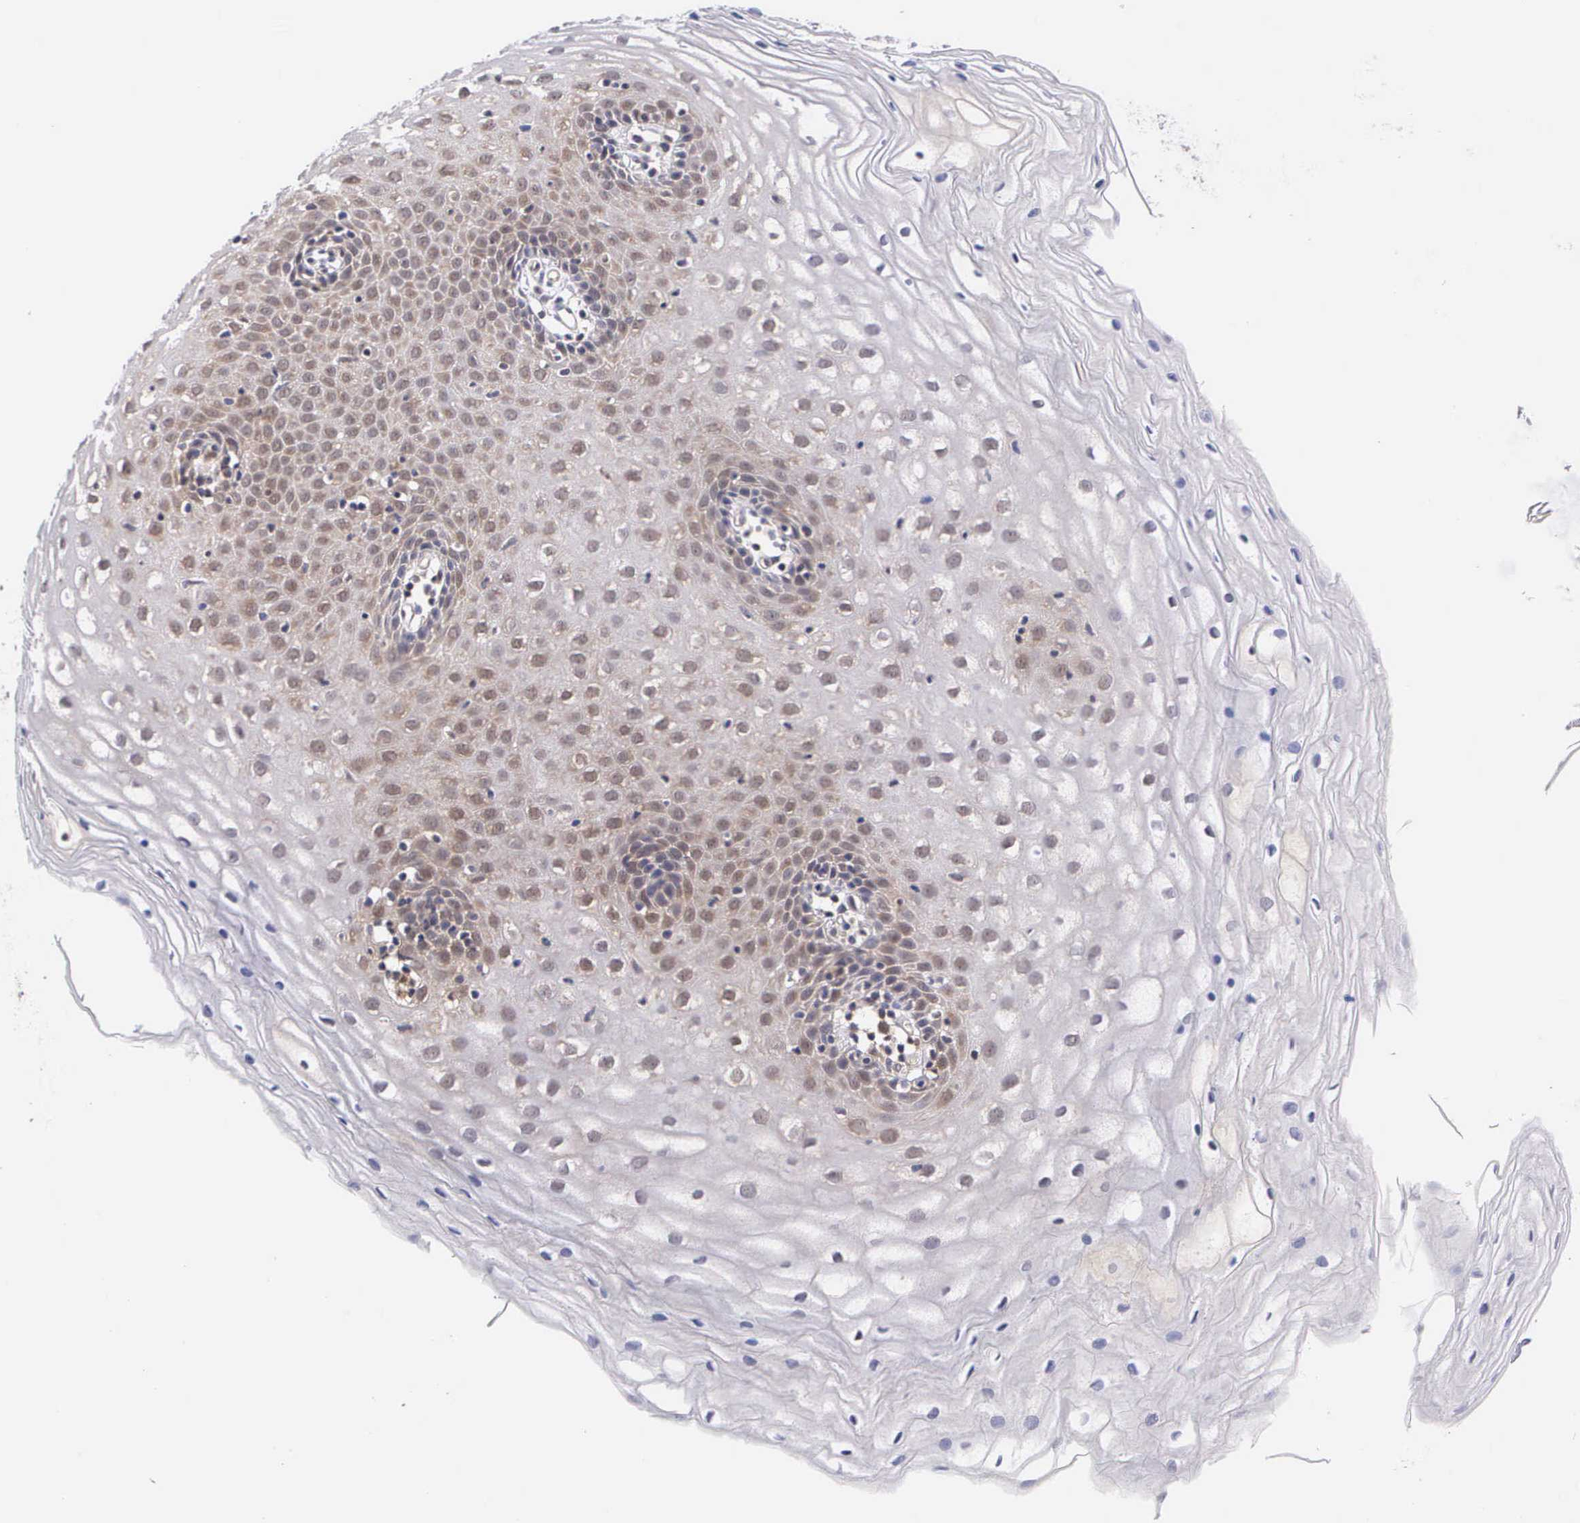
{"staining": {"intensity": "weak", "quantity": "25%-75%", "location": "cytoplasmic/membranous"}, "tissue": "cervix", "cell_type": "Glandular cells", "image_type": "normal", "snomed": [{"axis": "morphology", "description": "Normal tissue, NOS"}, {"axis": "topography", "description": "Cervix"}], "caption": "IHC (DAB) staining of unremarkable cervix reveals weak cytoplasmic/membranous protein expression in about 25%-75% of glandular cells.", "gene": "IGBP1P2", "patient": {"sex": "female", "age": 53}}